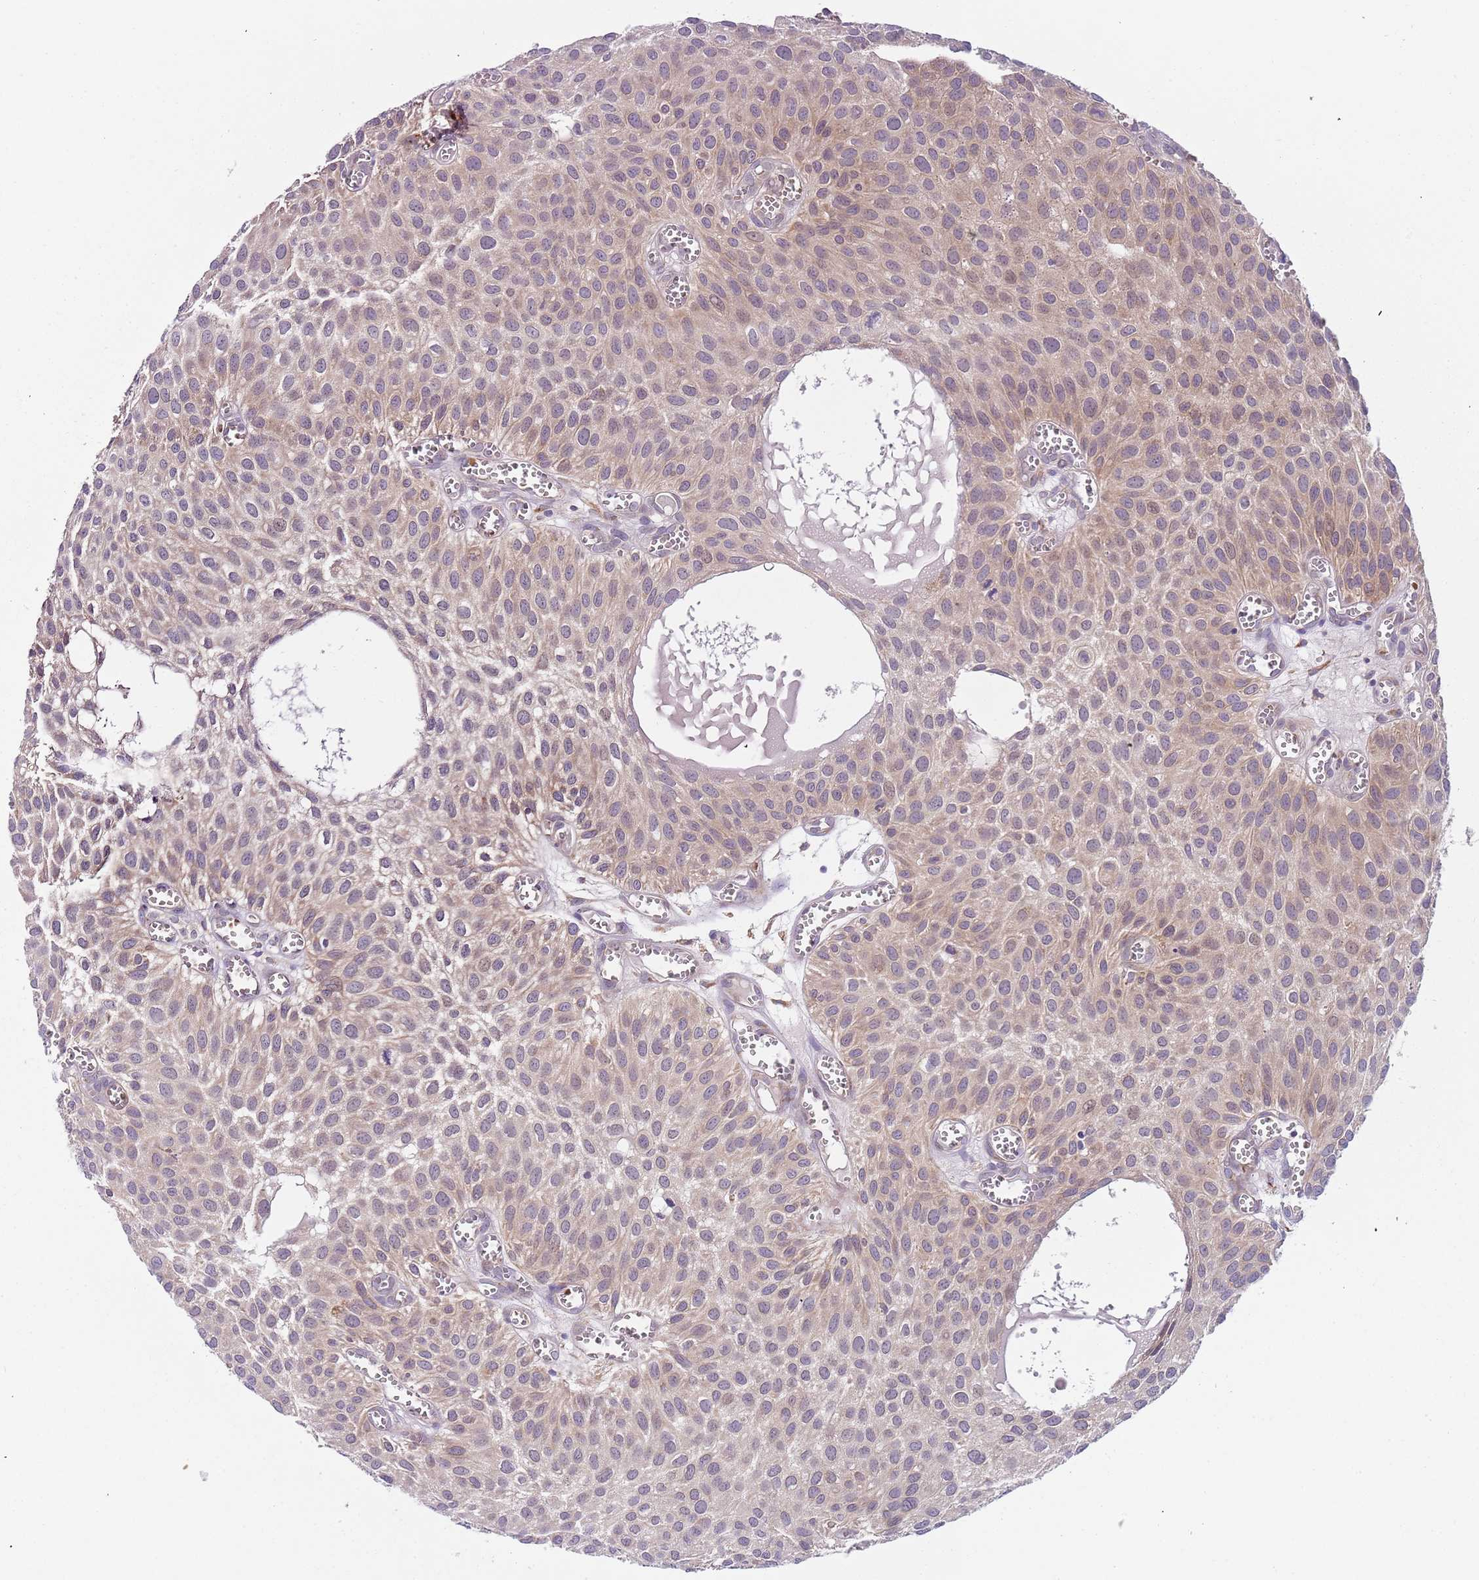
{"staining": {"intensity": "moderate", "quantity": ">75%", "location": "cytoplasmic/membranous"}, "tissue": "urothelial cancer", "cell_type": "Tumor cells", "image_type": "cancer", "snomed": [{"axis": "morphology", "description": "Urothelial carcinoma, Low grade"}, {"axis": "topography", "description": "Urinary bladder"}], "caption": "Human low-grade urothelial carcinoma stained with a brown dye reveals moderate cytoplasmic/membranous positive expression in approximately >75% of tumor cells.", "gene": "VWCE", "patient": {"sex": "male", "age": 88}}